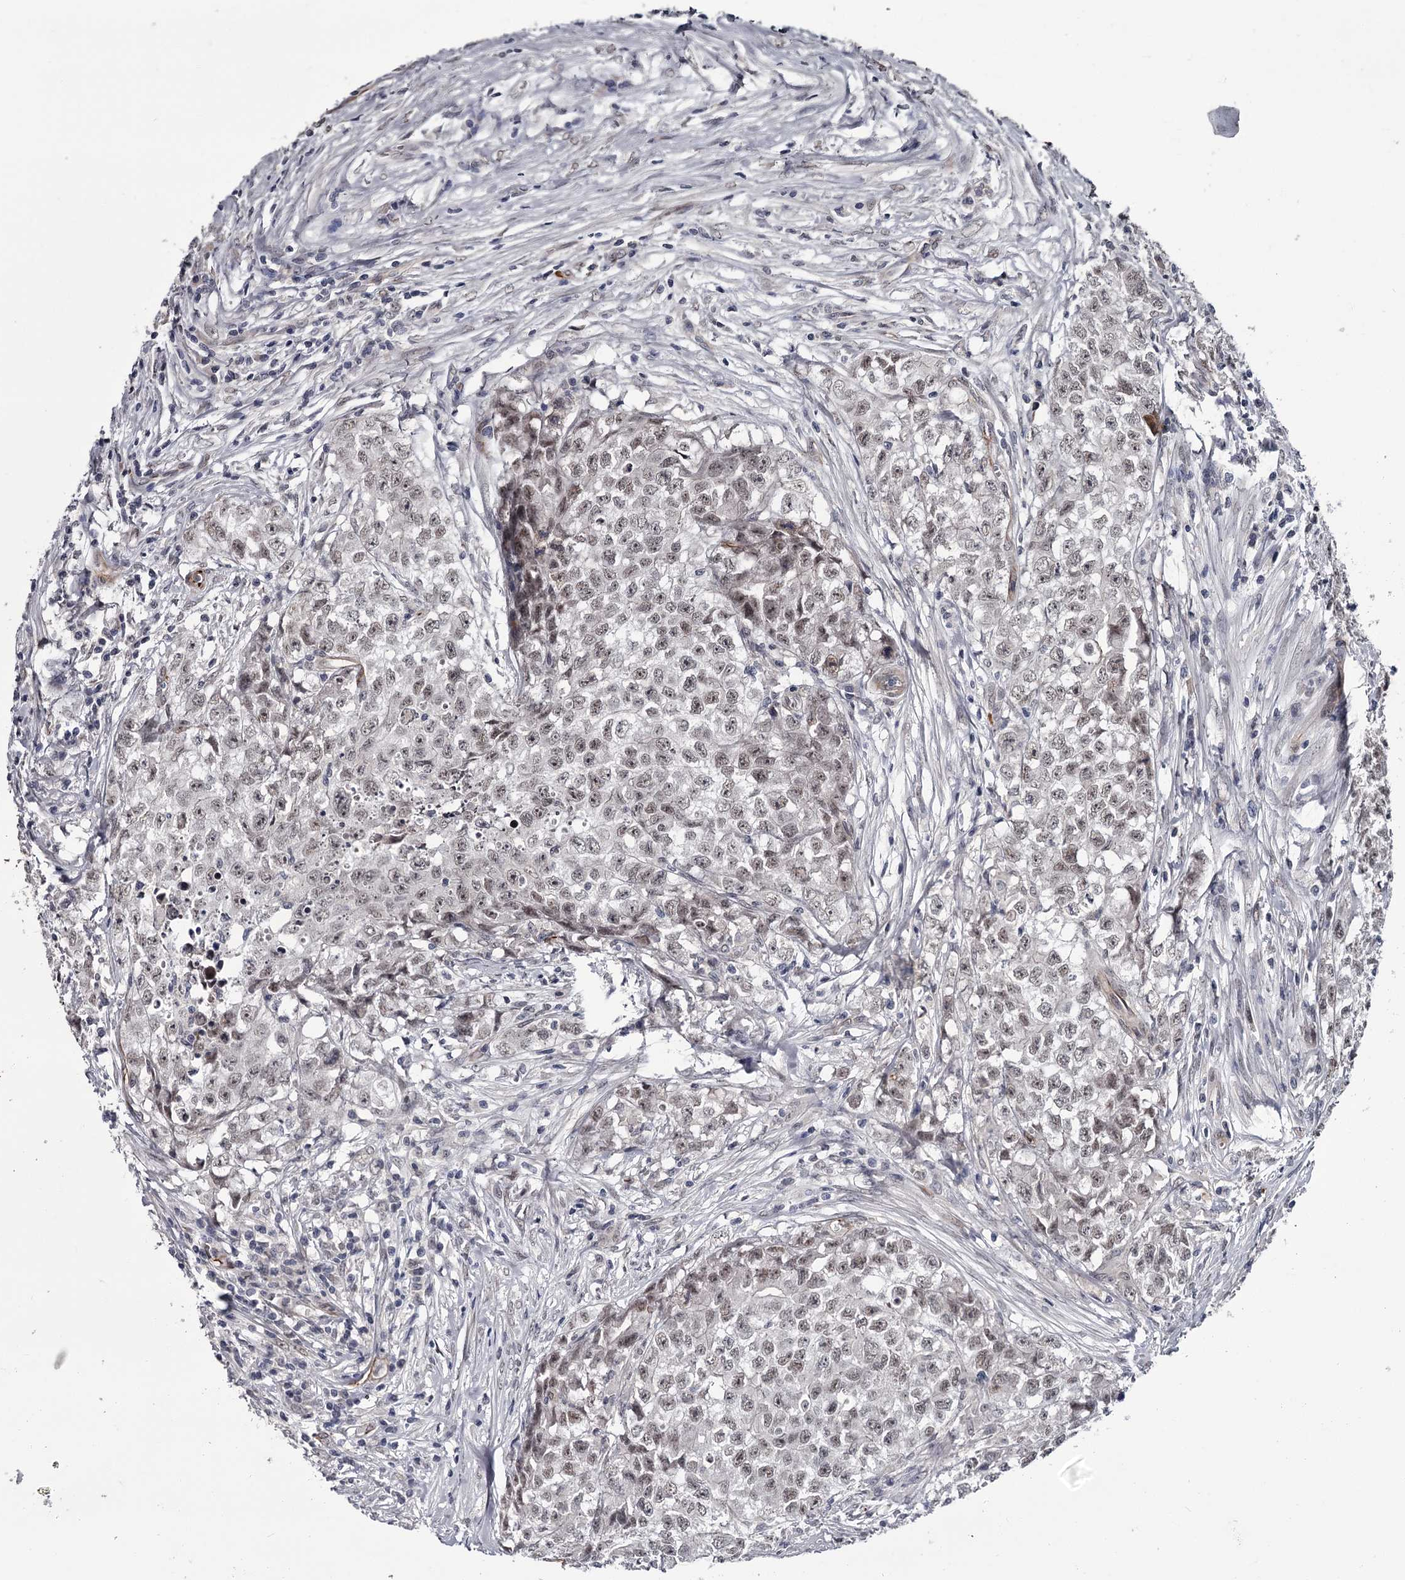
{"staining": {"intensity": "weak", "quantity": ">75%", "location": "nuclear"}, "tissue": "testis cancer", "cell_type": "Tumor cells", "image_type": "cancer", "snomed": [{"axis": "morphology", "description": "Seminoma, NOS"}, {"axis": "morphology", "description": "Carcinoma, Embryonal, NOS"}, {"axis": "topography", "description": "Testis"}], "caption": "The immunohistochemical stain labels weak nuclear positivity in tumor cells of testis cancer tissue.", "gene": "PRPF40B", "patient": {"sex": "male", "age": 43}}